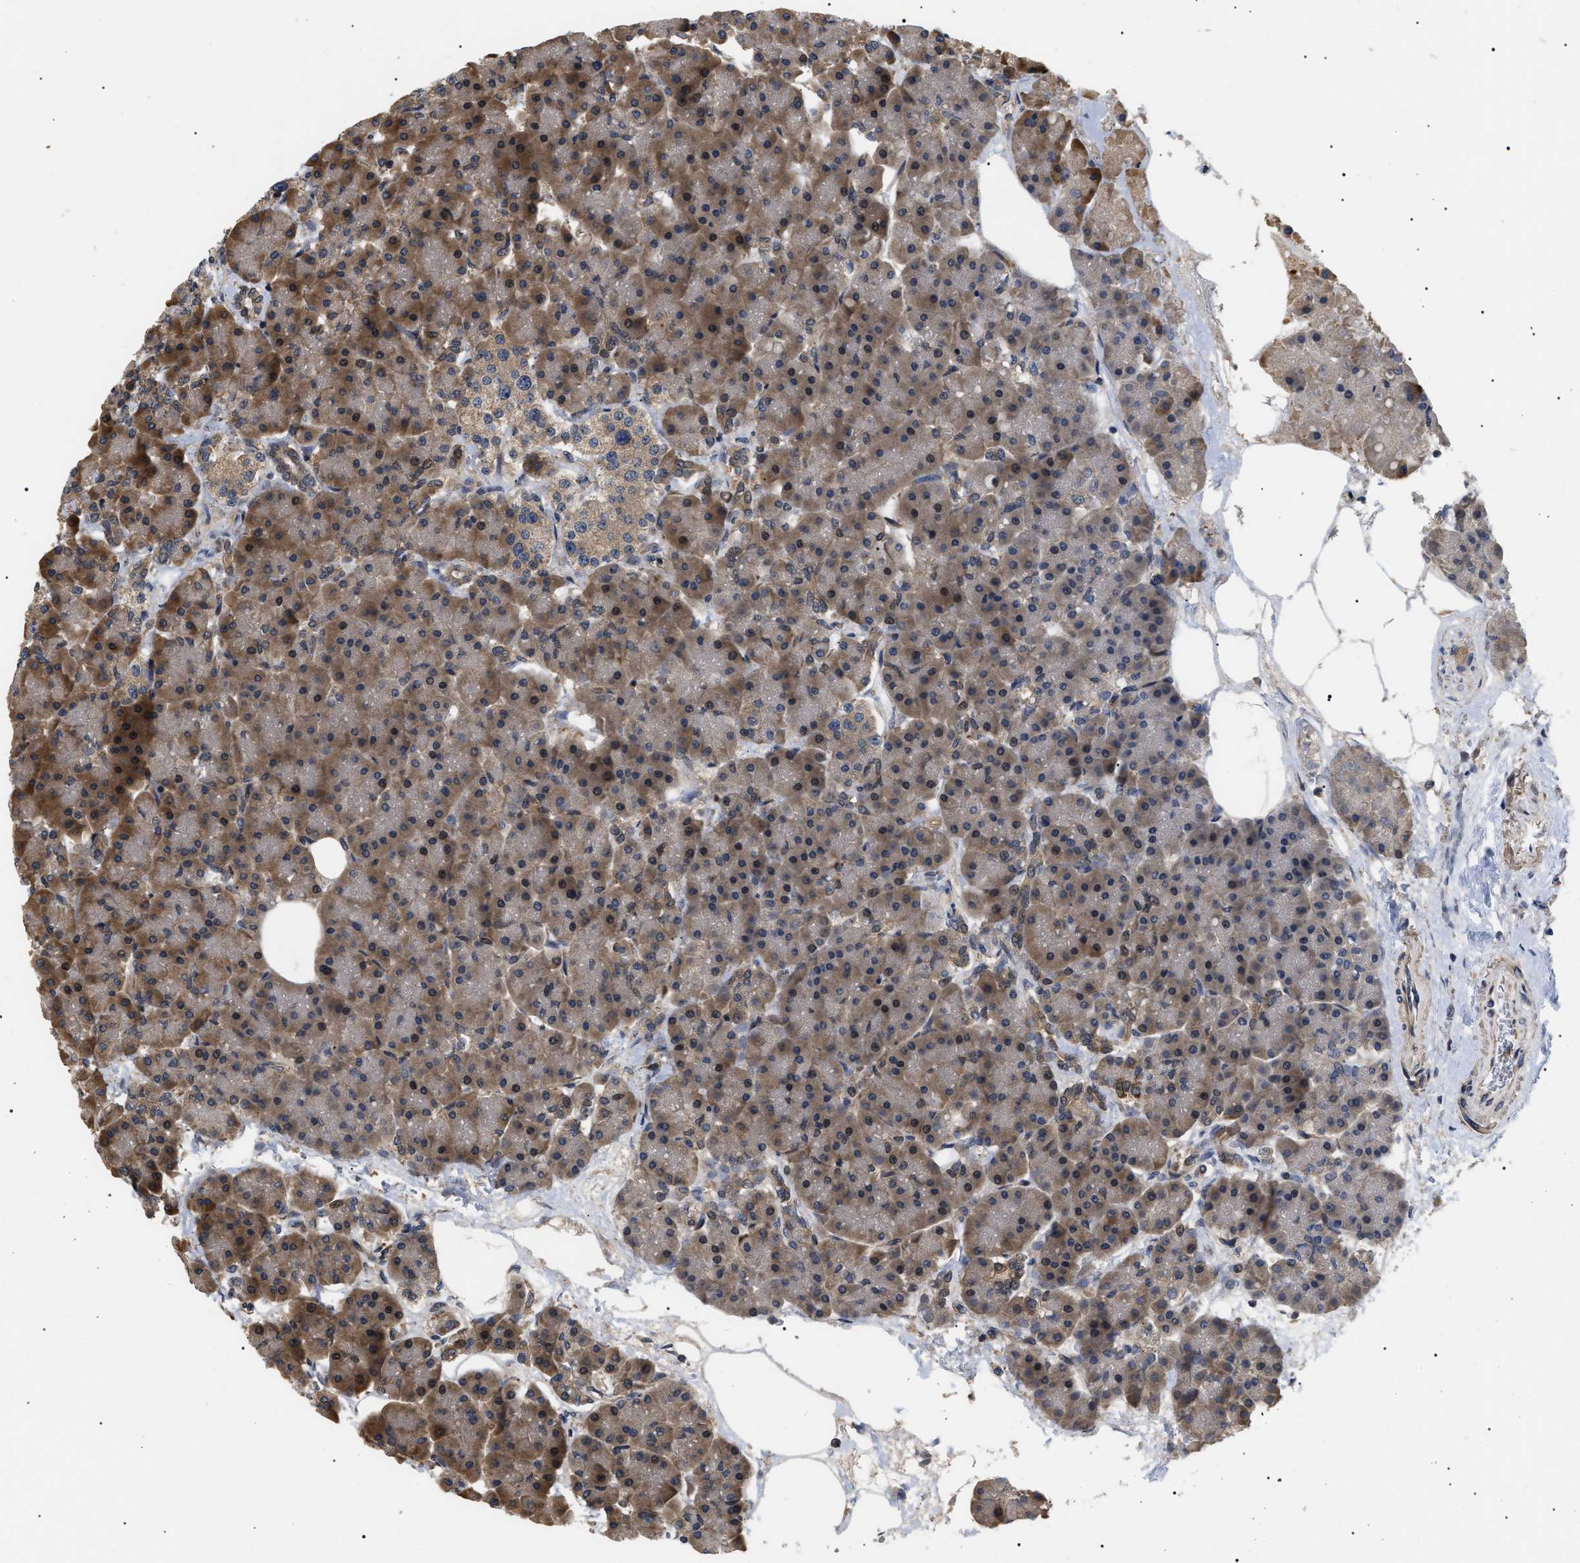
{"staining": {"intensity": "strong", "quantity": ">75%", "location": "cytoplasmic/membranous,nuclear"}, "tissue": "pancreas", "cell_type": "Exocrine glandular cells", "image_type": "normal", "snomed": [{"axis": "morphology", "description": "Normal tissue, NOS"}, {"axis": "topography", "description": "Pancreas"}], "caption": "The histopathology image reveals staining of normal pancreas, revealing strong cytoplasmic/membranous,nuclear protein expression (brown color) within exocrine glandular cells.", "gene": "ASTL", "patient": {"sex": "female", "age": 70}}